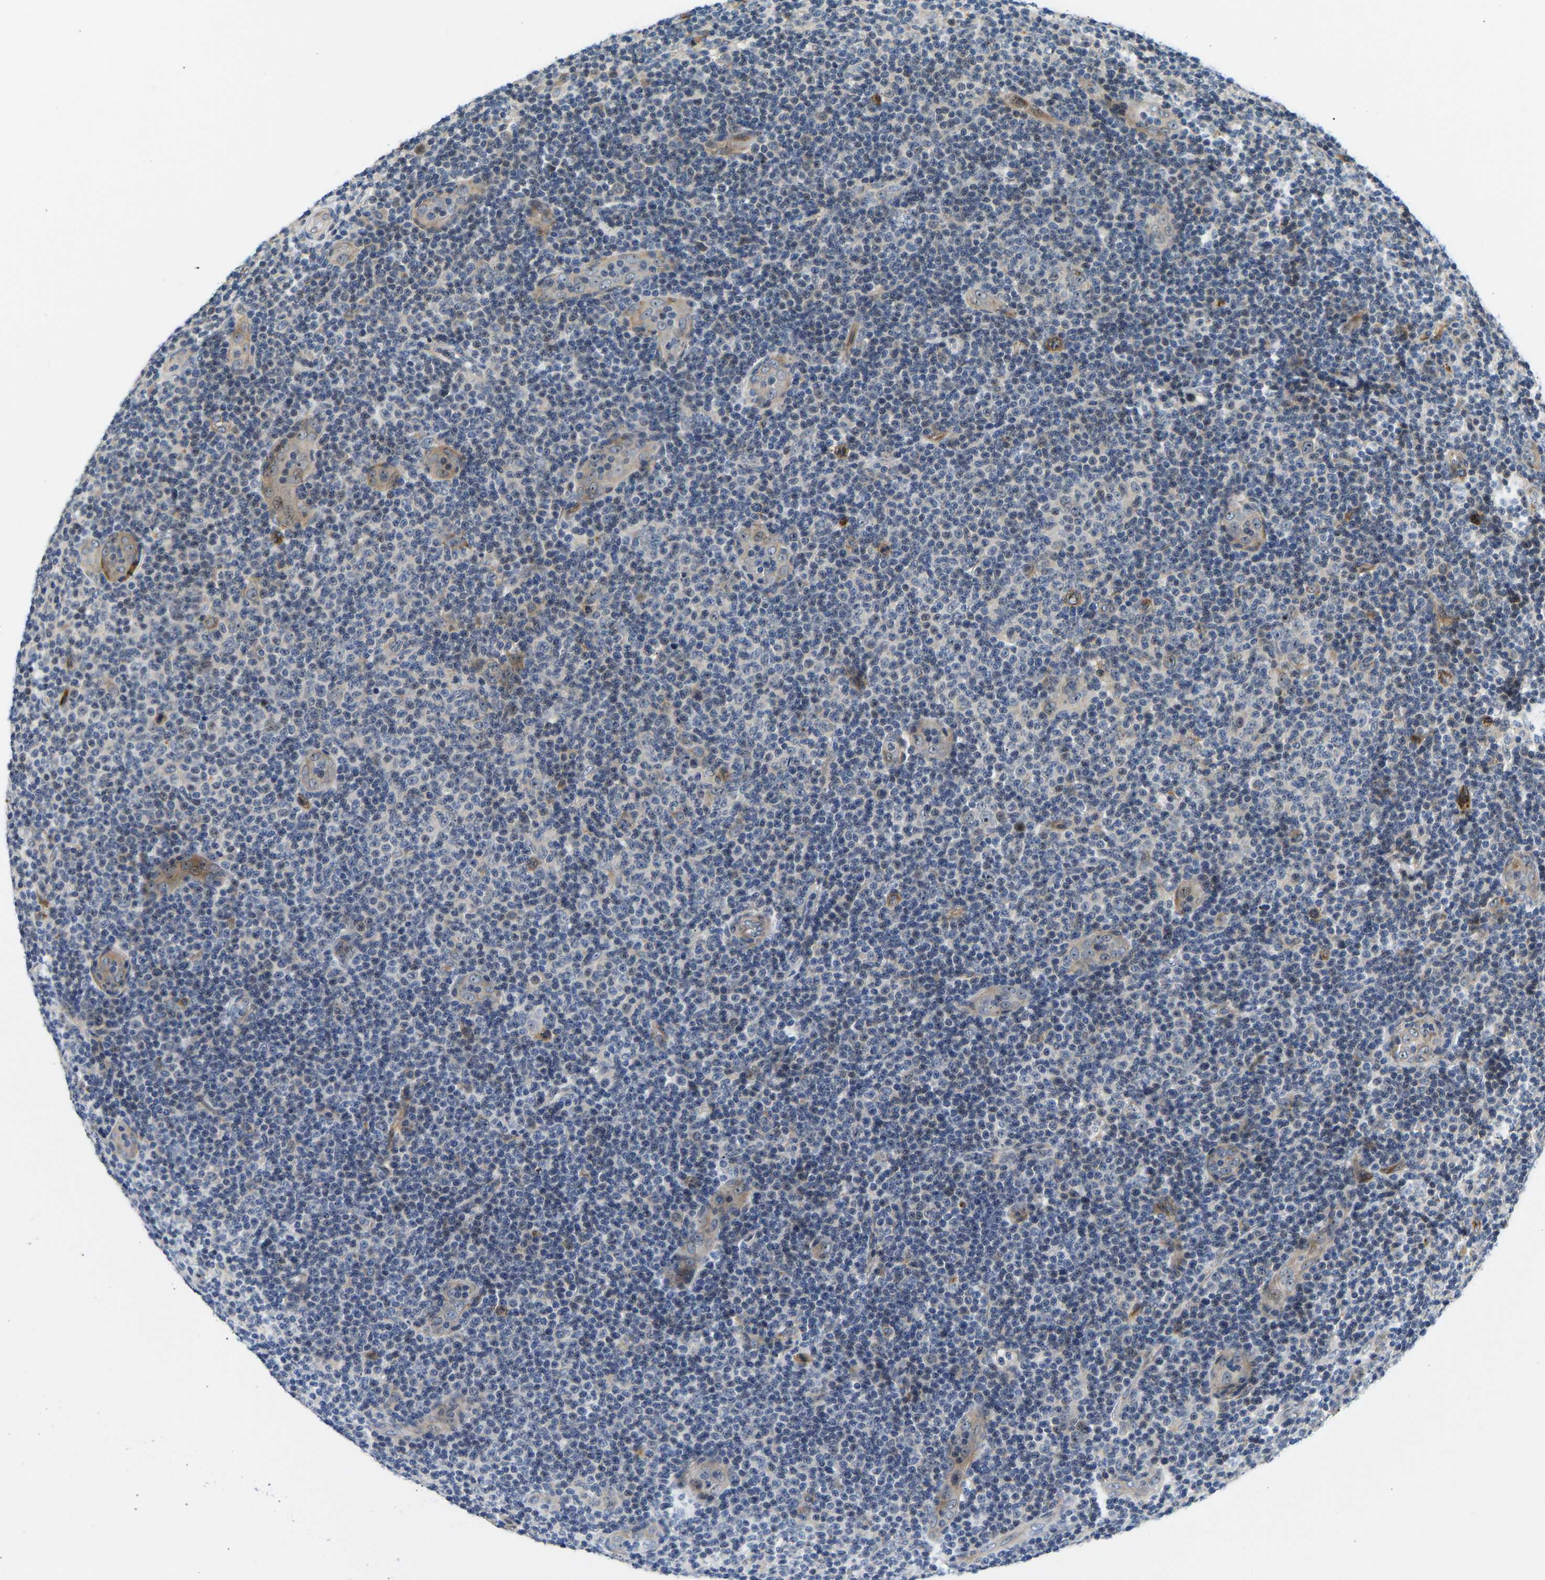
{"staining": {"intensity": "negative", "quantity": "none", "location": "none"}, "tissue": "lymphoma", "cell_type": "Tumor cells", "image_type": "cancer", "snomed": [{"axis": "morphology", "description": "Malignant lymphoma, non-Hodgkin's type, Low grade"}, {"axis": "topography", "description": "Lymph node"}], "caption": "Tumor cells are negative for protein expression in human lymphoma. Nuclei are stained in blue.", "gene": "RESF1", "patient": {"sex": "male", "age": 83}}